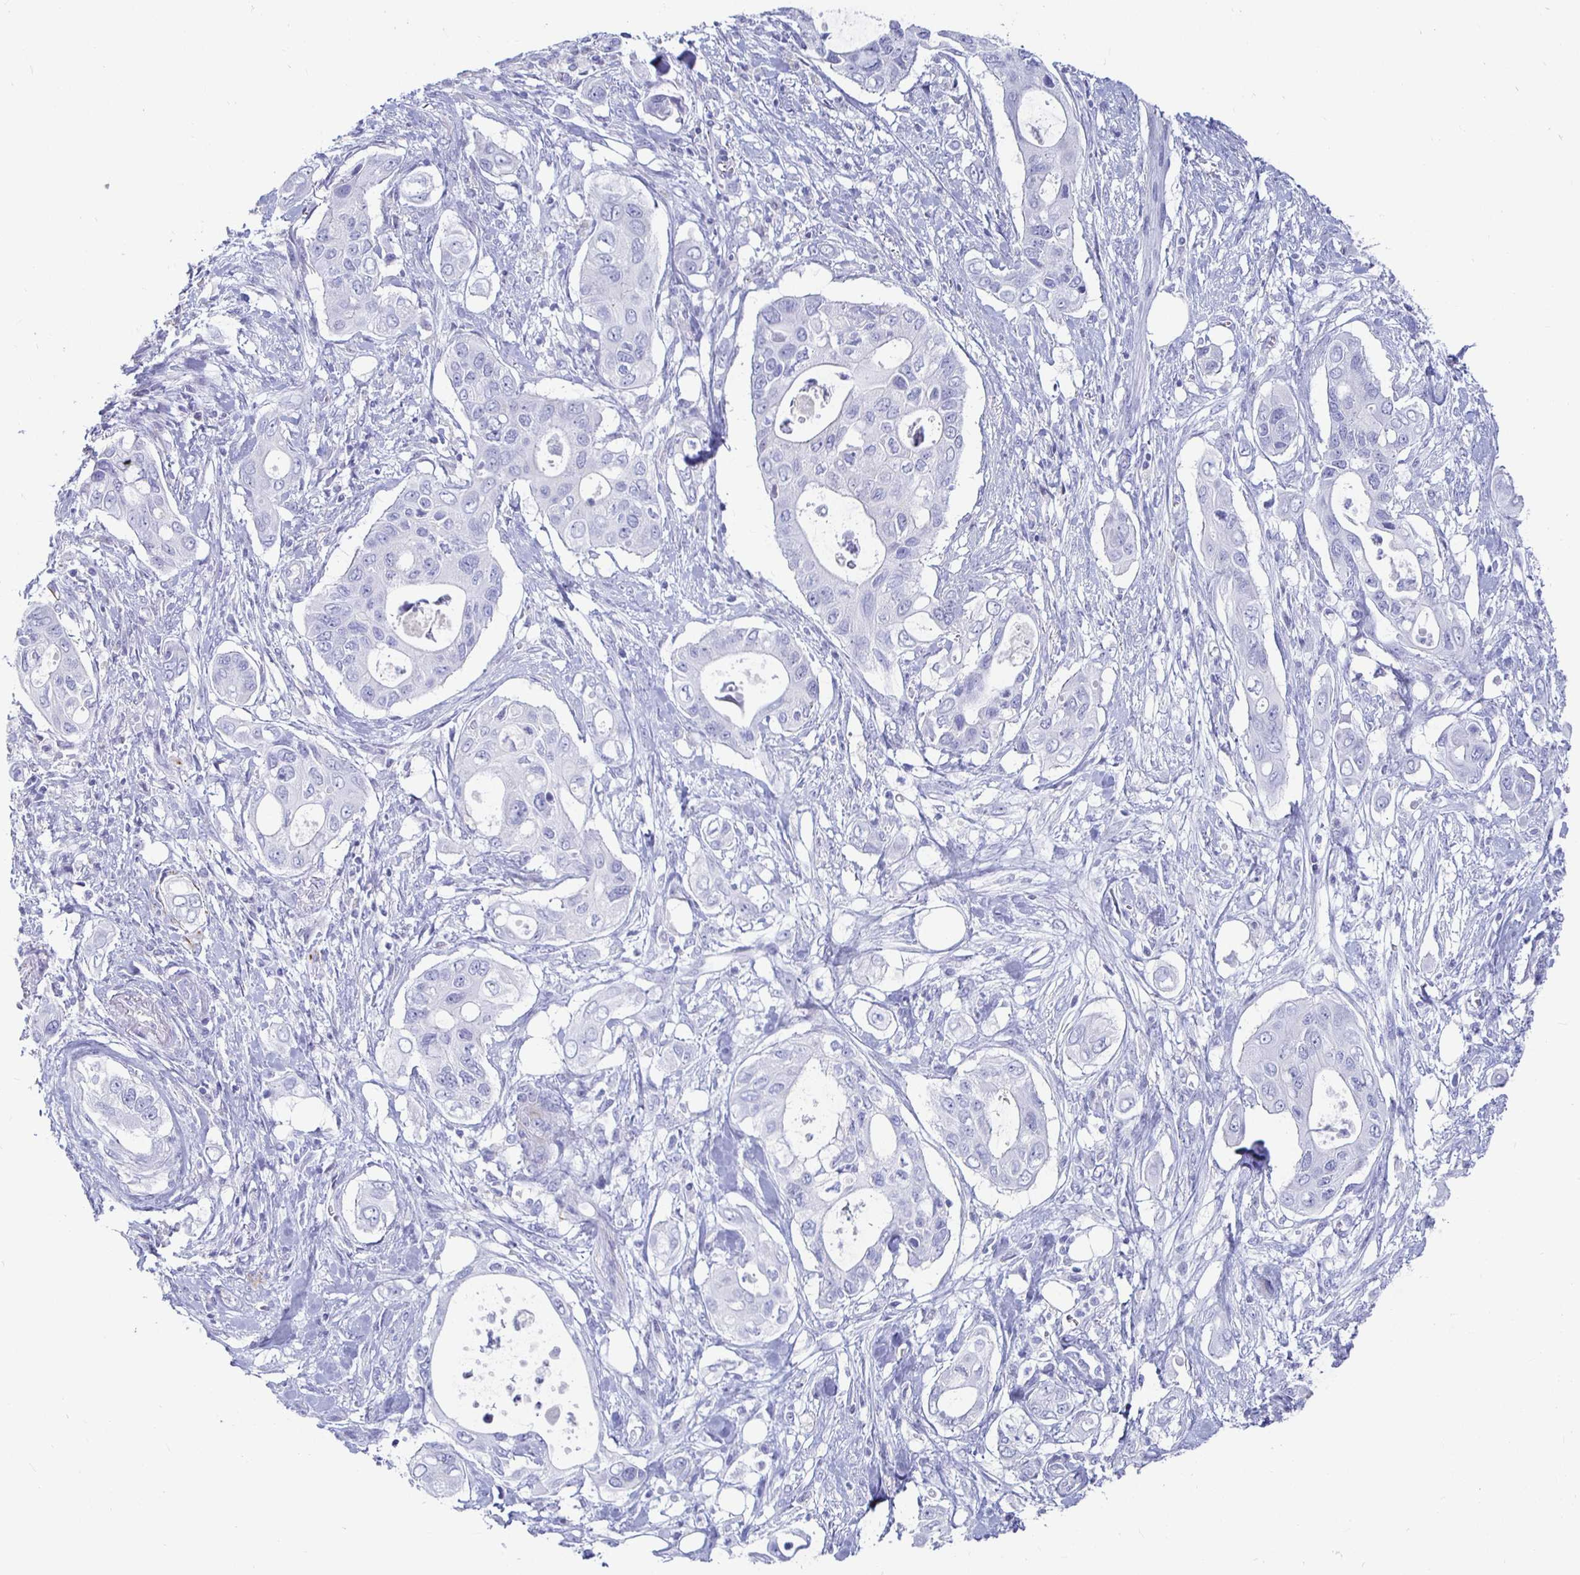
{"staining": {"intensity": "negative", "quantity": "none", "location": "none"}, "tissue": "pancreatic cancer", "cell_type": "Tumor cells", "image_type": "cancer", "snomed": [{"axis": "morphology", "description": "Adenocarcinoma, NOS"}, {"axis": "topography", "description": "Pancreas"}], "caption": "IHC micrograph of neoplastic tissue: pancreatic cancer stained with DAB exhibits no significant protein staining in tumor cells.", "gene": "CA9", "patient": {"sex": "female", "age": 63}}